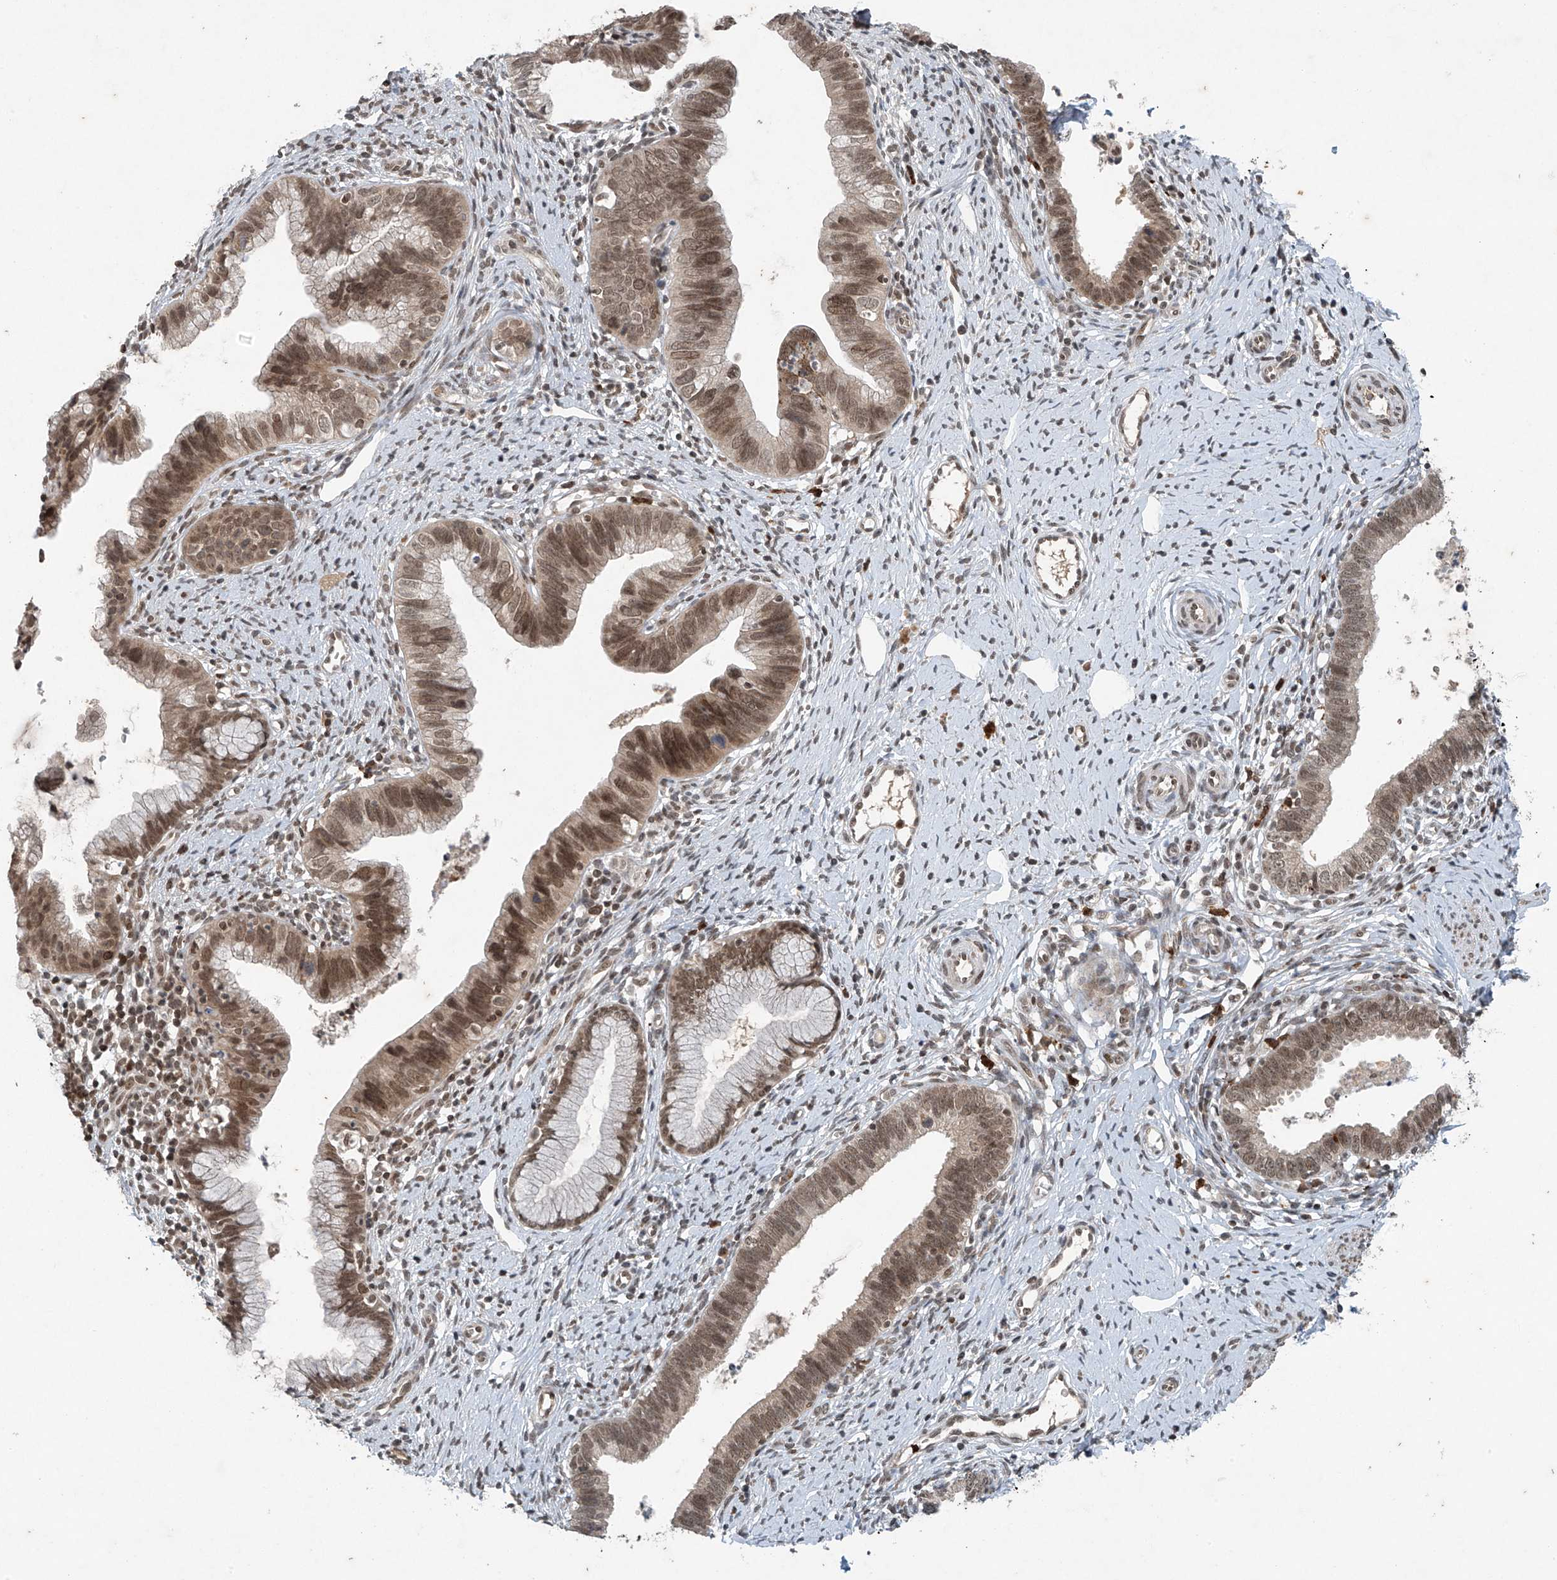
{"staining": {"intensity": "moderate", "quantity": ">75%", "location": "nuclear"}, "tissue": "cervical cancer", "cell_type": "Tumor cells", "image_type": "cancer", "snomed": [{"axis": "morphology", "description": "Adenocarcinoma, NOS"}, {"axis": "topography", "description": "Cervix"}], "caption": "Cervical cancer stained with a brown dye displays moderate nuclear positive staining in approximately >75% of tumor cells.", "gene": "TAF8", "patient": {"sex": "female", "age": 36}}